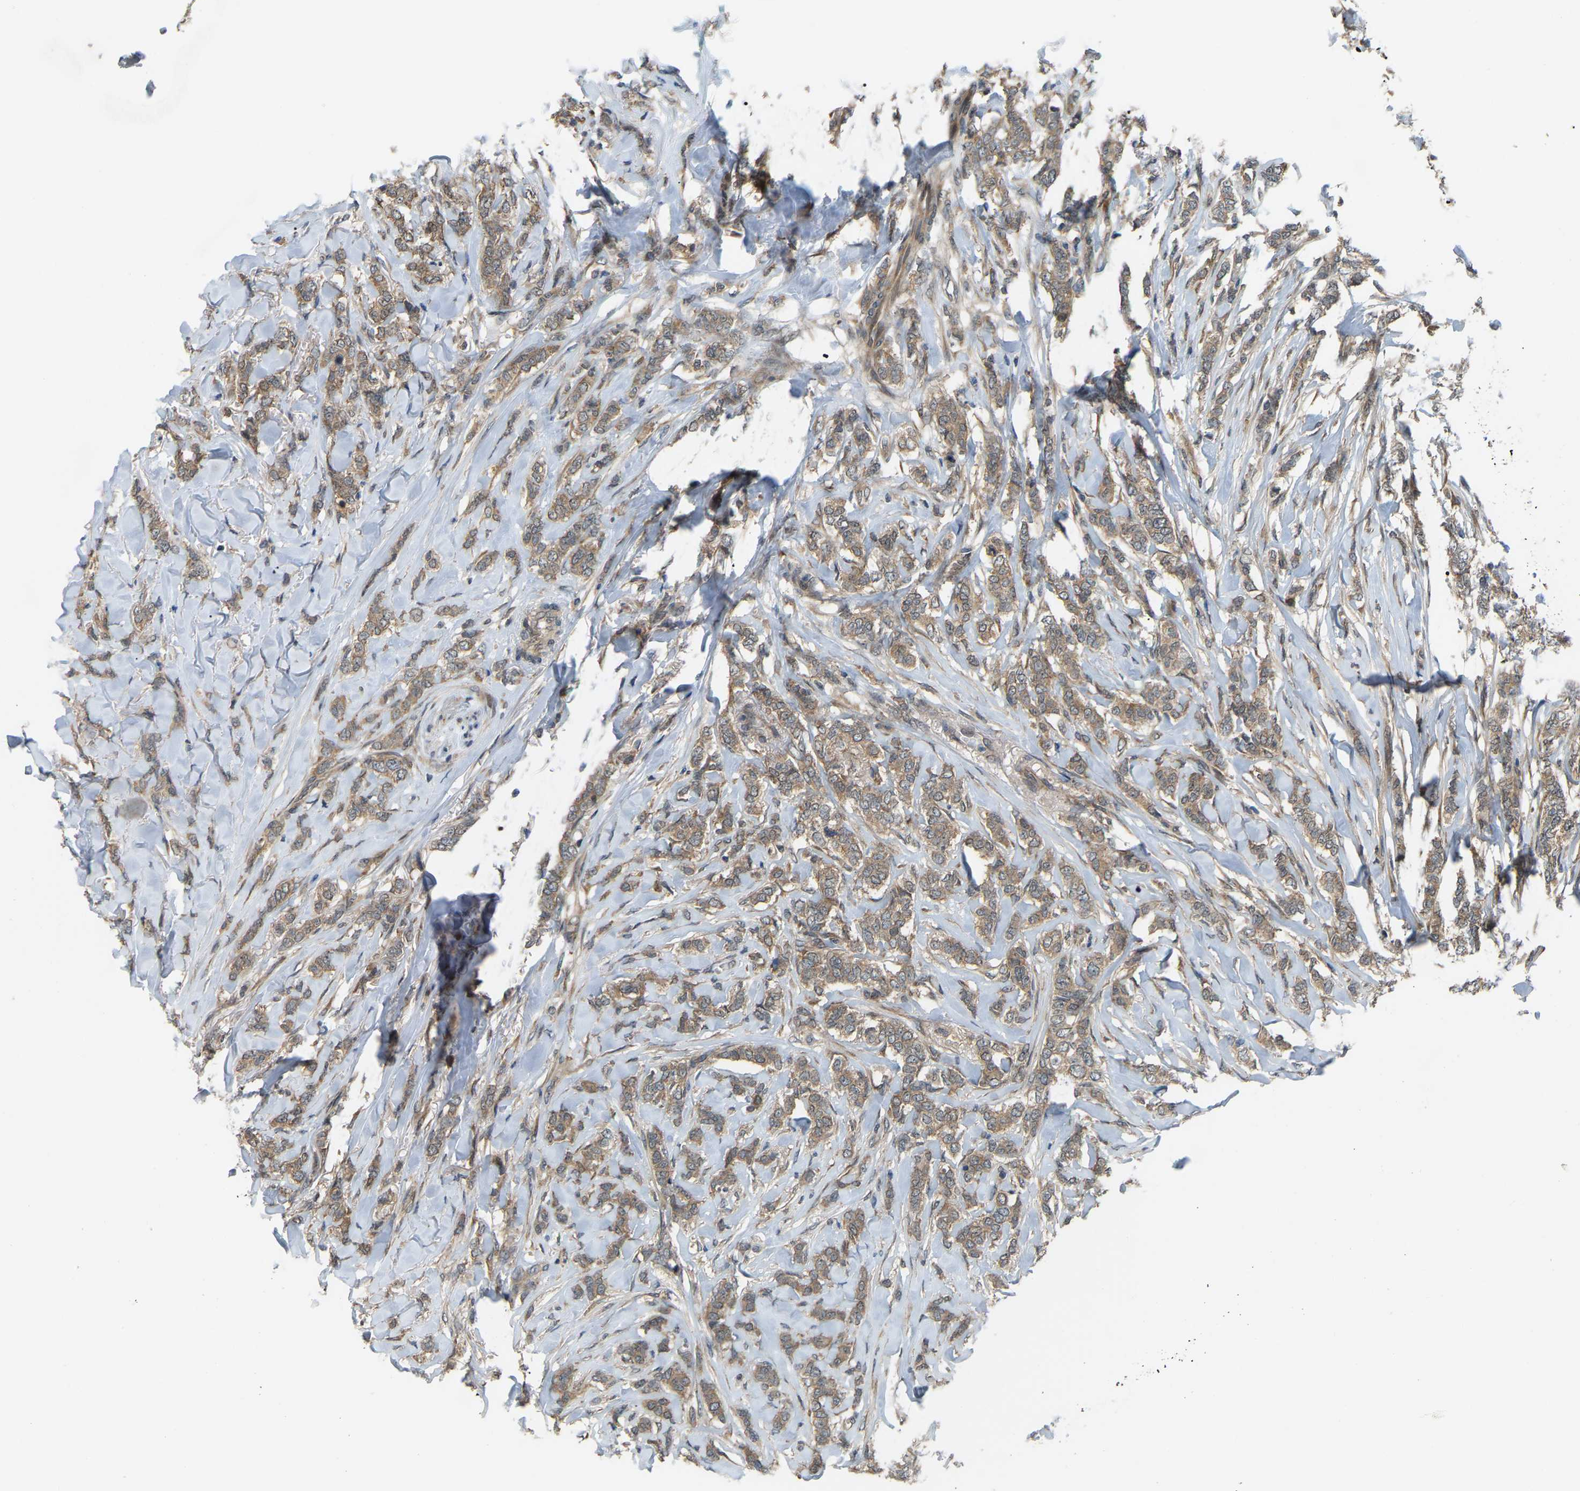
{"staining": {"intensity": "moderate", "quantity": ">75%", "location": "cytoplasmic/membranous"}, "tissue": "breast cancer", "cell_type": "Tumor cells", "image_type": "cancer", "snomed": [{"axis": "morphology", "description": "Lobular carcinoma"}, {"axis": "topography", "description": "Skin"}, {"axis": "topography", "description": "Breast"}], "caption": "Protein analysis of breast cancer (lobular carcinoma) tissue reveals moderate cytoplasmic/membranous staining in approximately >75% of tumor cells.", "gene": "CROT", "patient": {"sex": "female", "age": 46}}